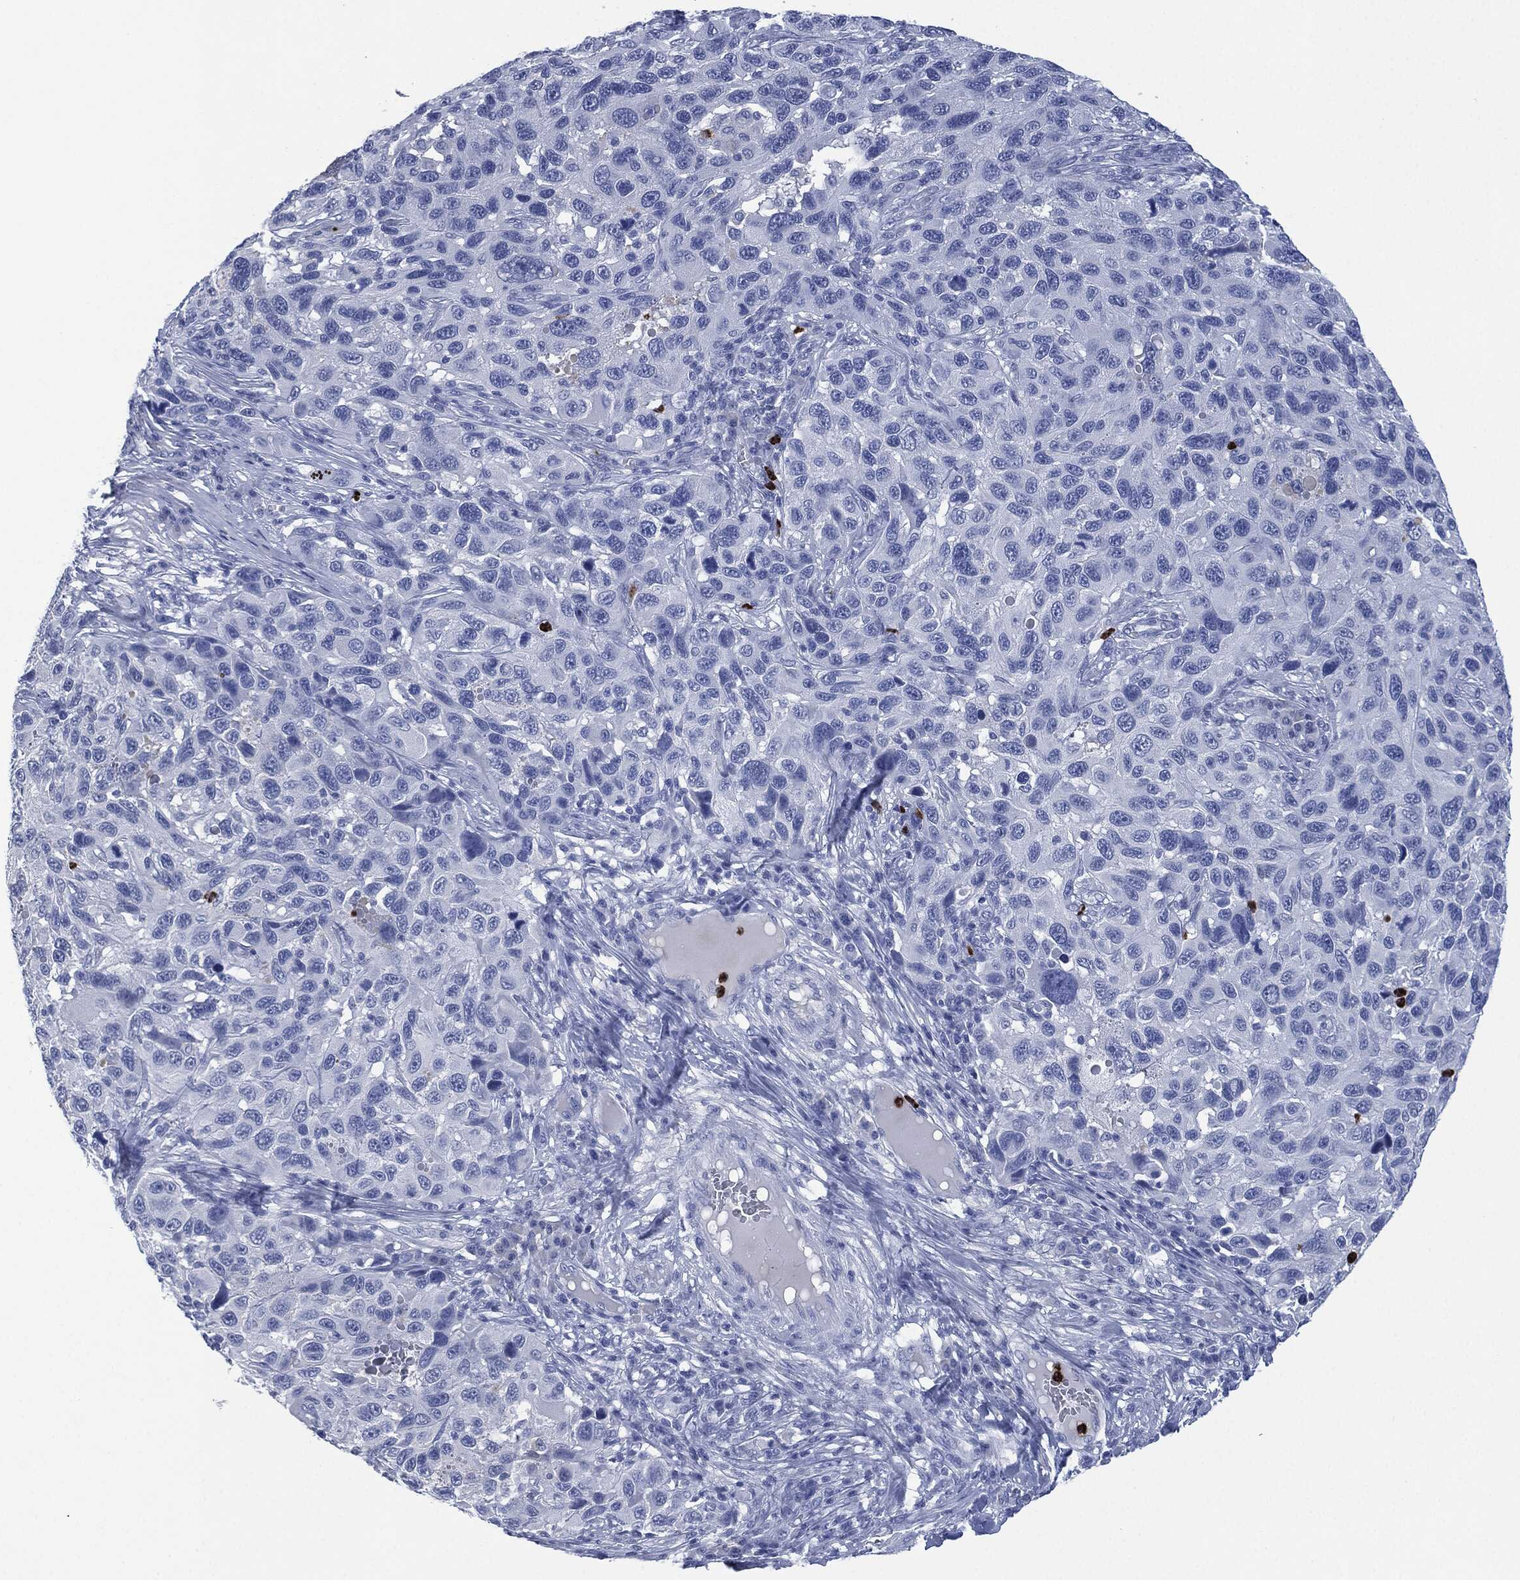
{"staining": {"intensity": "negative", "quantity": "none", "location": "none"}, "tissue": "melanoma", "cell_type": "Tumor cells", "image_type": "cancer", "snomed": [{"axis": "morphology", "description": "Malignant melanoma, NOS"}, {"axis": "topography", "description": "Skin"}], "caption": "Malignant melanoma was stained to show a protein in brown. There is no significant positivity in tumor cells.", "gene": "CEACAM8", "patient": {"sex": "male", "age": 53}}